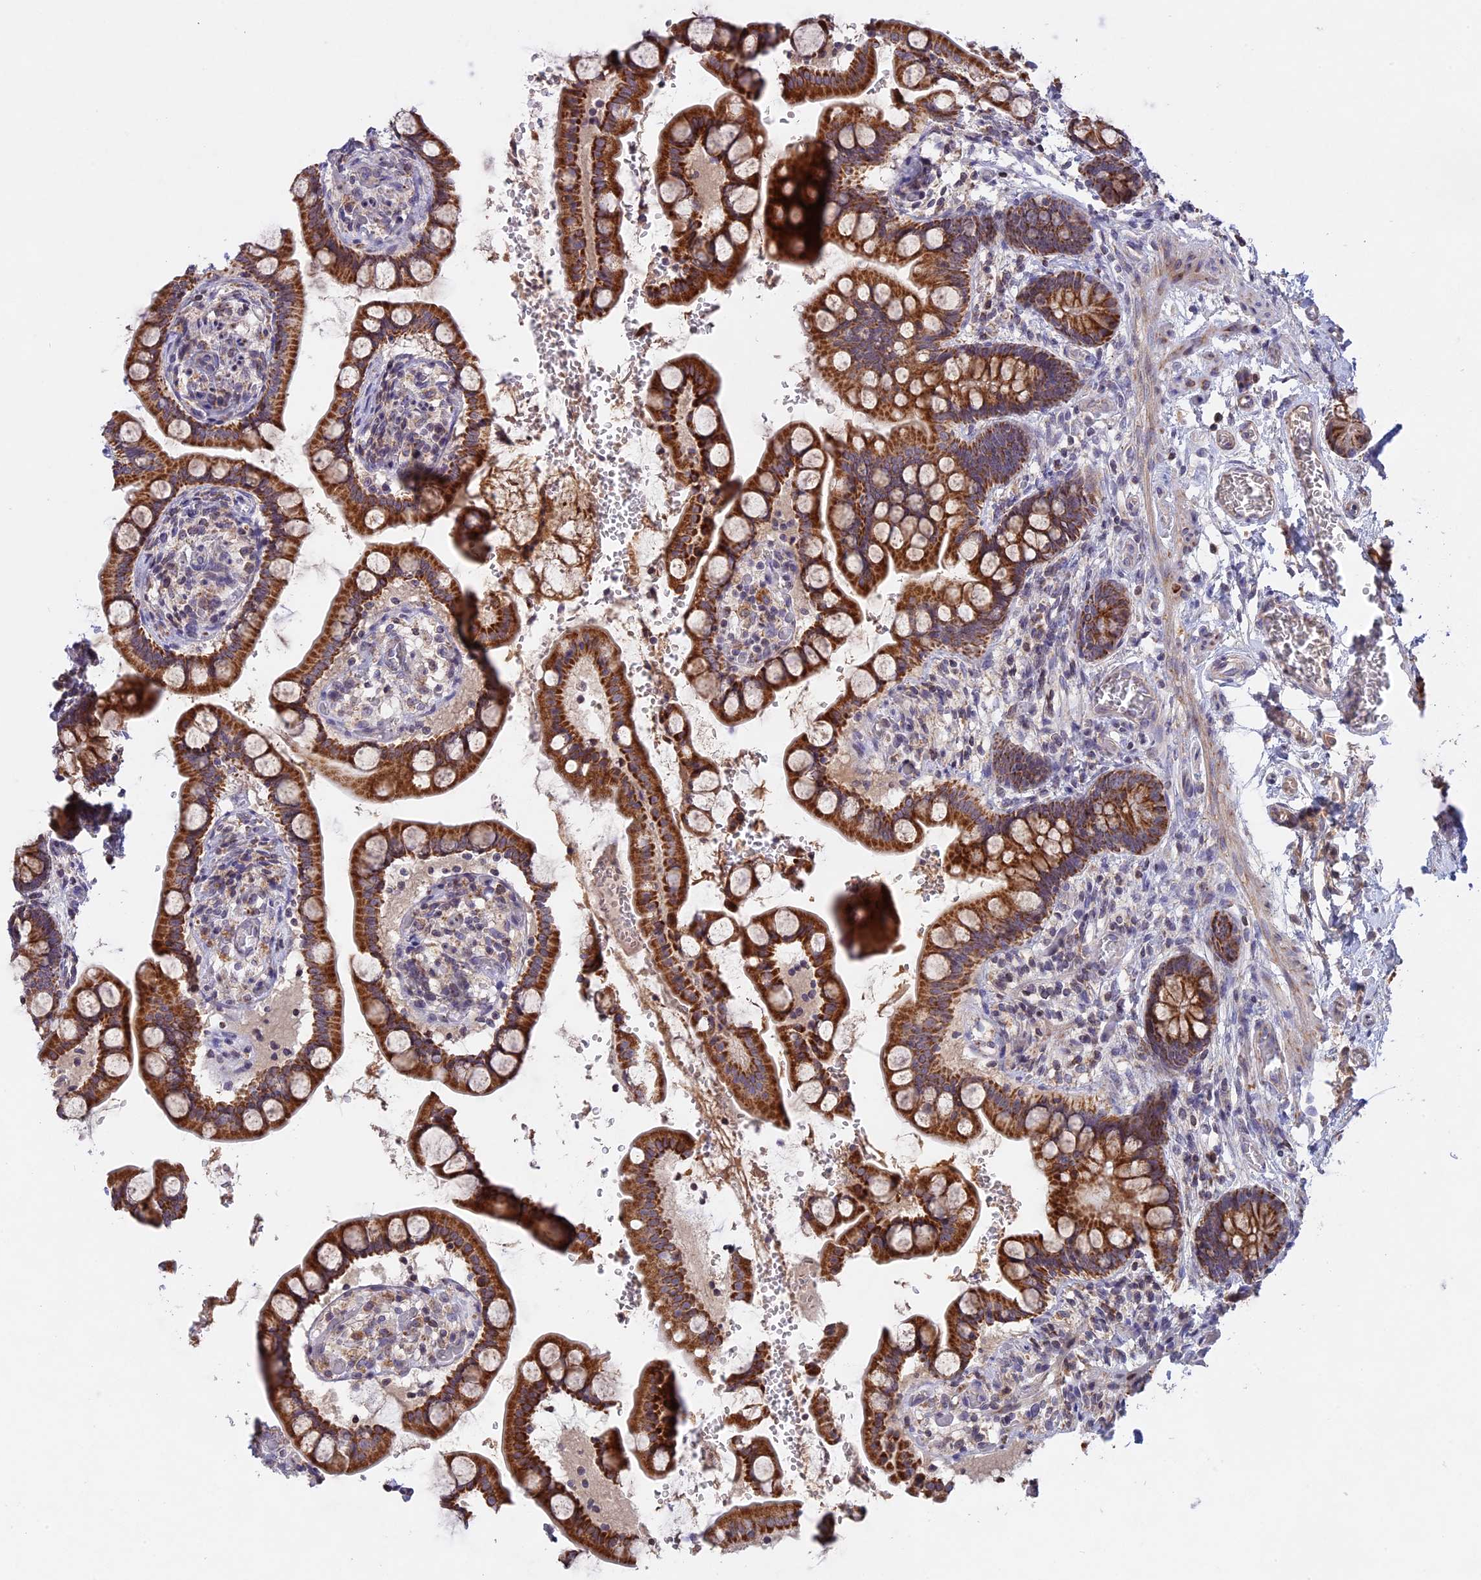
{"staining": {"intensity": "strong", "quantity": ">75%", "location": "cytoplasmic/membranous"}, "tissue": "small intestine", "cell_type": "Glandular cells", "image_type": "normal", "snomed": [{"axis": "morphology", "description": "Normal tissue, NOS"}, {"axis": "topography", "description": "Small intestine"}], "caption": "Glandular cells demonstrate high levels of strong cytoplasmic/membranous staining in about >75% of cells in unremarkable human small intestine.", "gene": "MPV17L", "patient": {"sex": "male", "age": 52}}